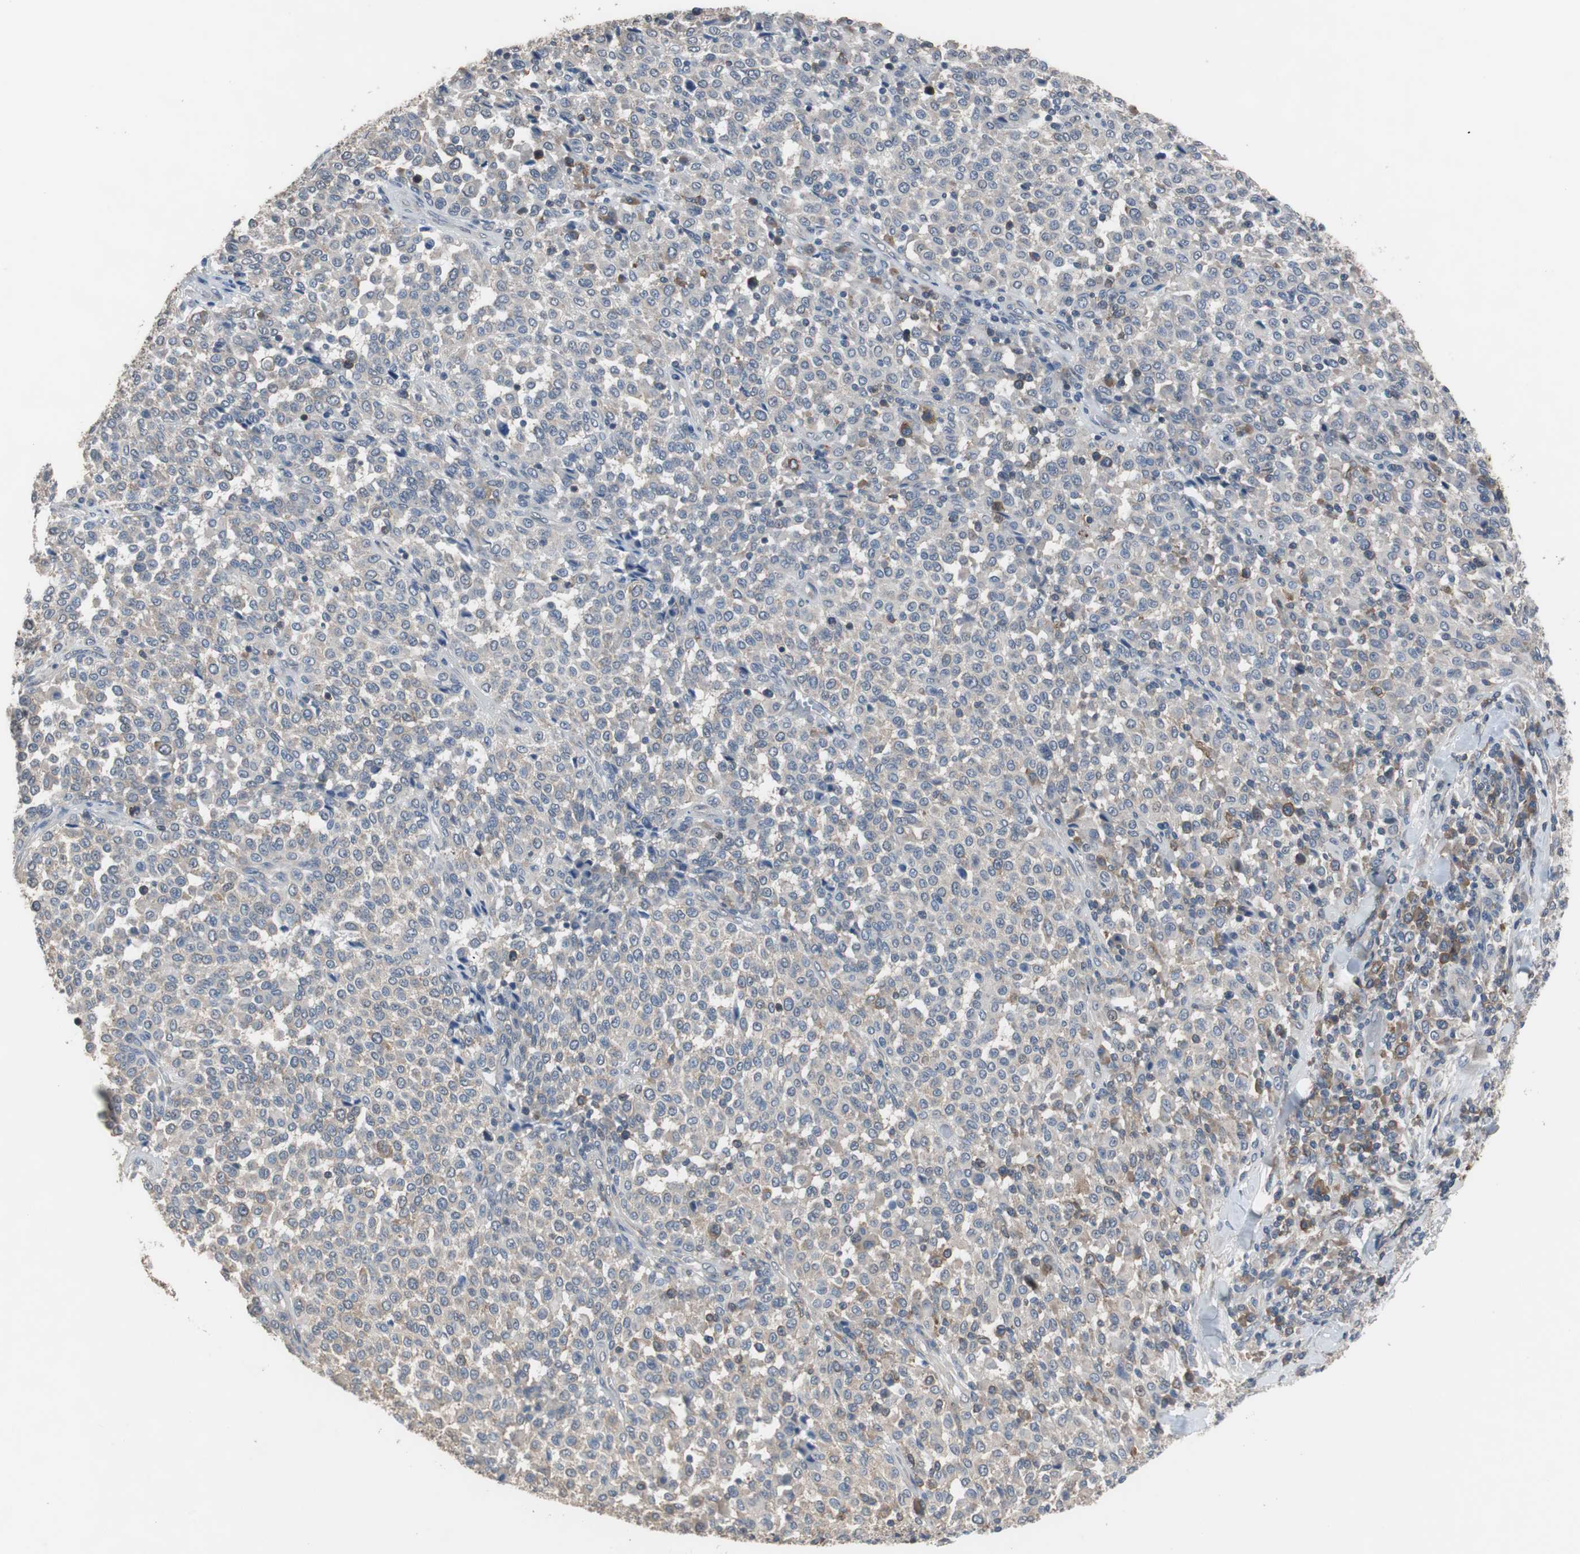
{"staining": {"intensity": "weak", "quantity": "25%-75%", "location": "cytoplasmic/membranous"}, "tissue": "melanoma", "cell_type": "Tumor cells", "image_type": "cancer", "snomed": [{"axis": "morphology", "description": "Malignant melanoma, Metastatic site"}, {"axis": "topography", "description": "Pancreas"}], "caption": "Melanoma was stained to show a protein in brown. There is low levels of weak cytoplasmic/membranous staining in about 25%-75% of tumor cells.", "gene": "USP10", "patient": {"sex": "female", "age": 30}}